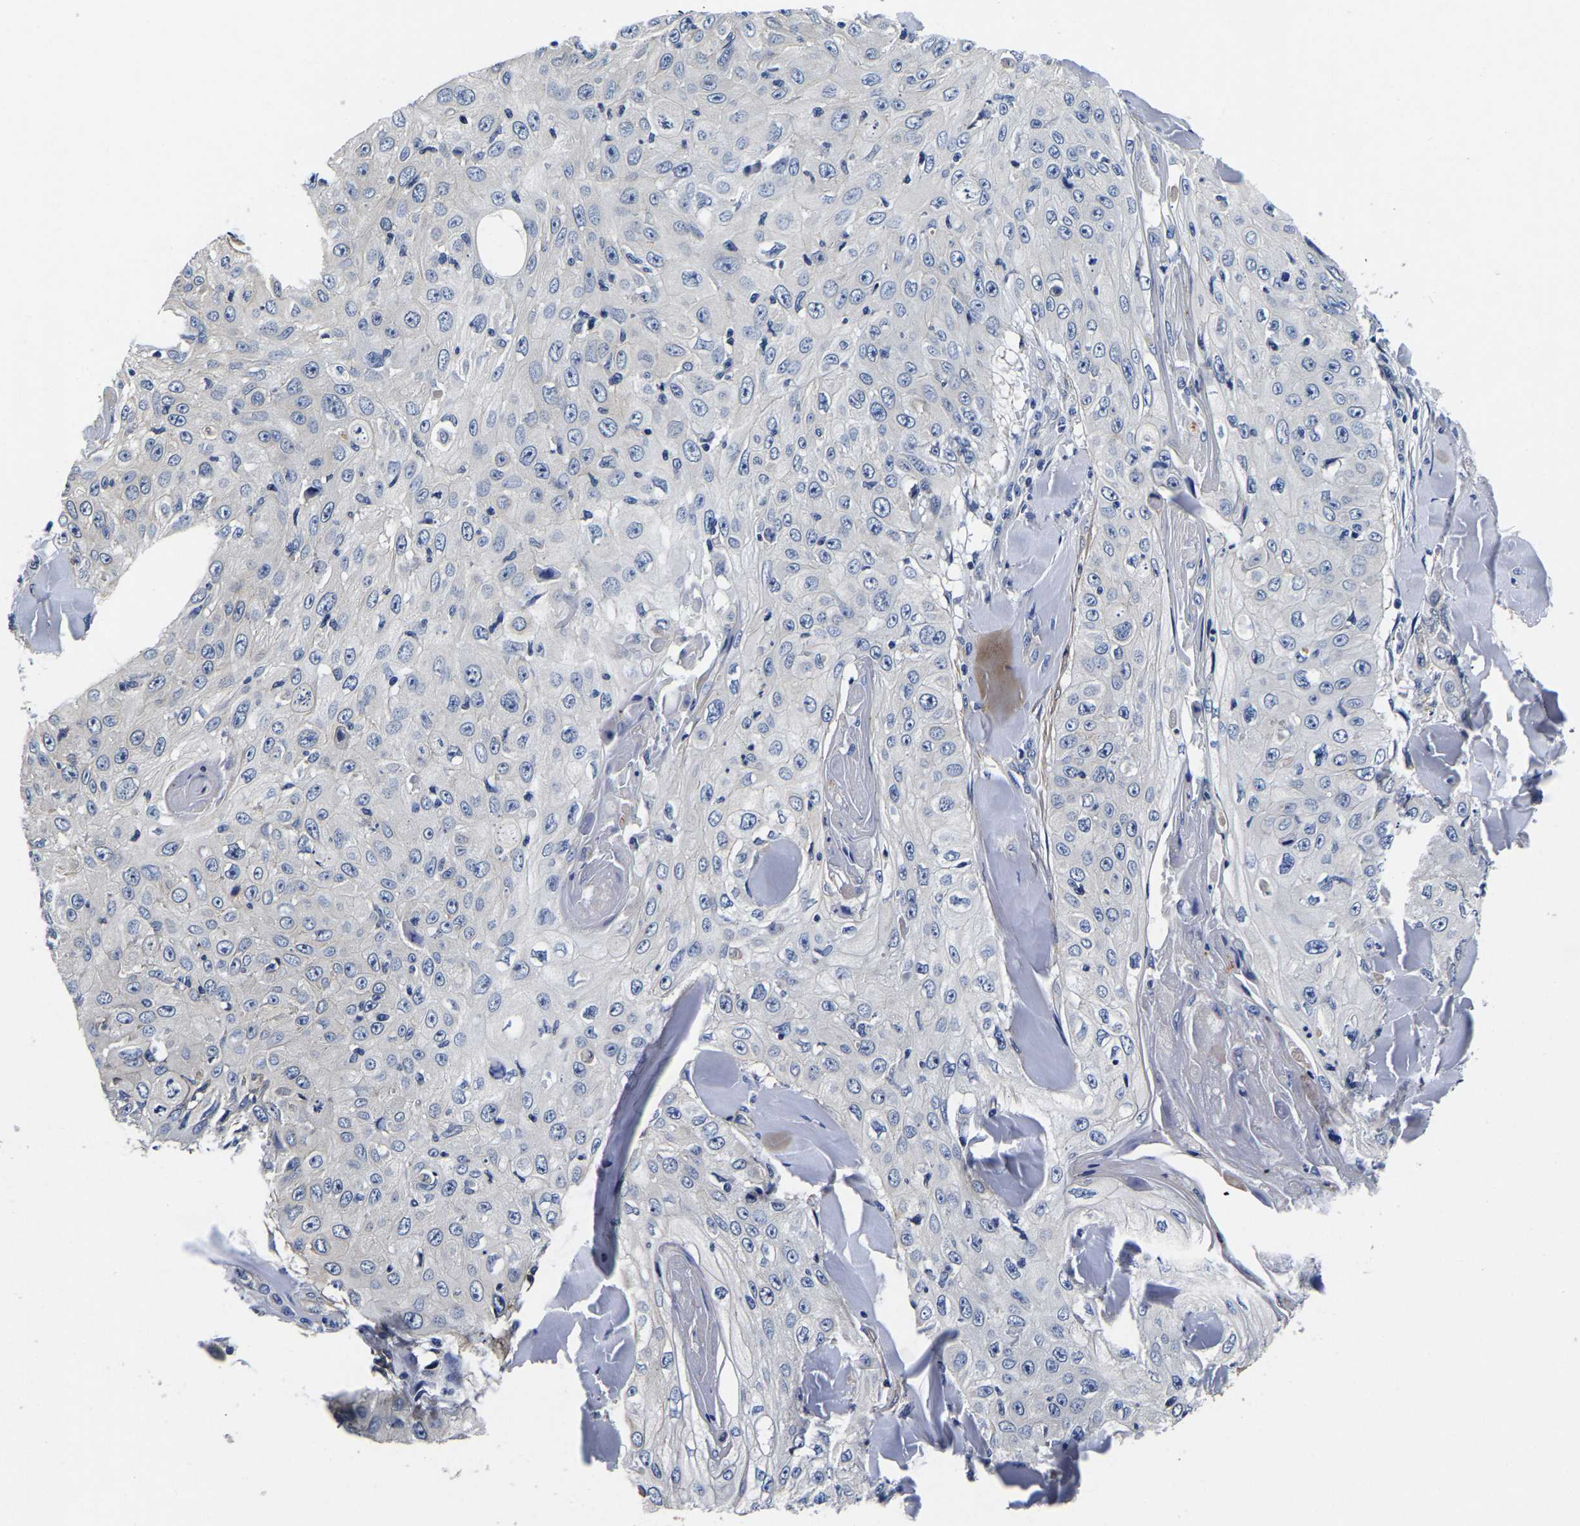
{"staining": {"intensity": "negative", "quantity": "none", "location": "none"}, "tissue": "skin cancer", "cell_type": "Tumor cells", "image_type": "cancer", "snomed": [{"axis": "morphology", "description": "Squamous cell carcinoma, NOS"}, {"axis": "topography", "description": "Skin"}], "caption": "Skin squamous cell carcinoma was stained to show a protein in brown. There is no significant expression in tumor cells.", "gene": "KCTD17", "patient": {"sex": "male", "age": 86}}